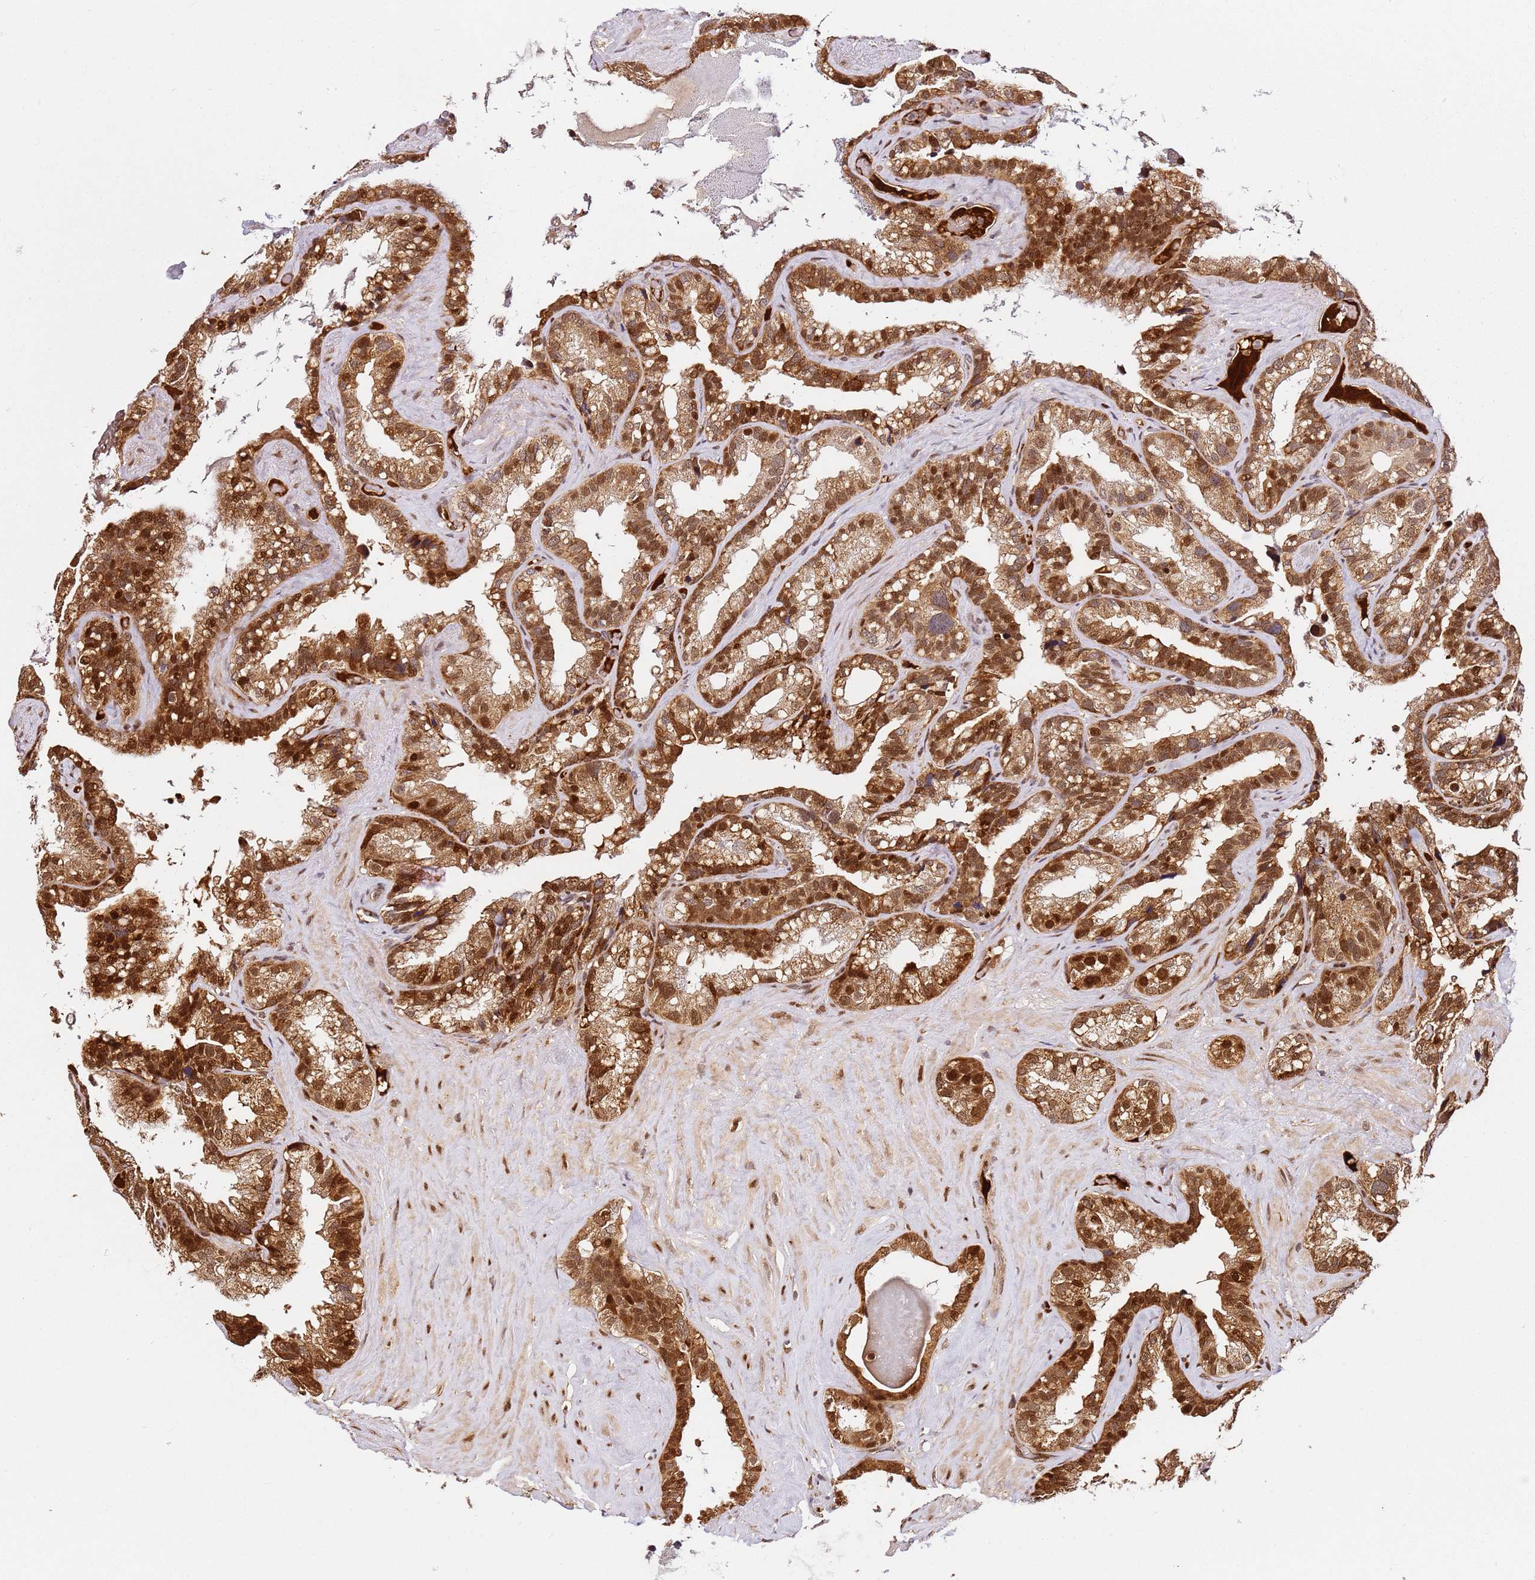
{"staining": {"intensity": "strong", "quantity": ">75%", "location": "cytoplasmic/membranous,nuclear"}, "tissue": "seminal vesicle", "cell_type": "Glandular cells", "image_type": "normal", "snomed": [{"axis": "morphology", "description": "Normal tissue, NOS"}, {"axis": "topography", "description": "Prostate"}, {"axis": "topography", "description": "Seminal veicle"}], "caption": "Immunohistochemistry of benign seminal vesicle shows high levels of strong cytoplasmic/membranous,nuclear expression in about >75% of glandular cells. The staining was performed using DAB, with brown indicating positive protein expression. Nuclei are stained blue with hematoxylin.", "gene": "SMOX", "patient": {"sex": "male", "age": 68}}